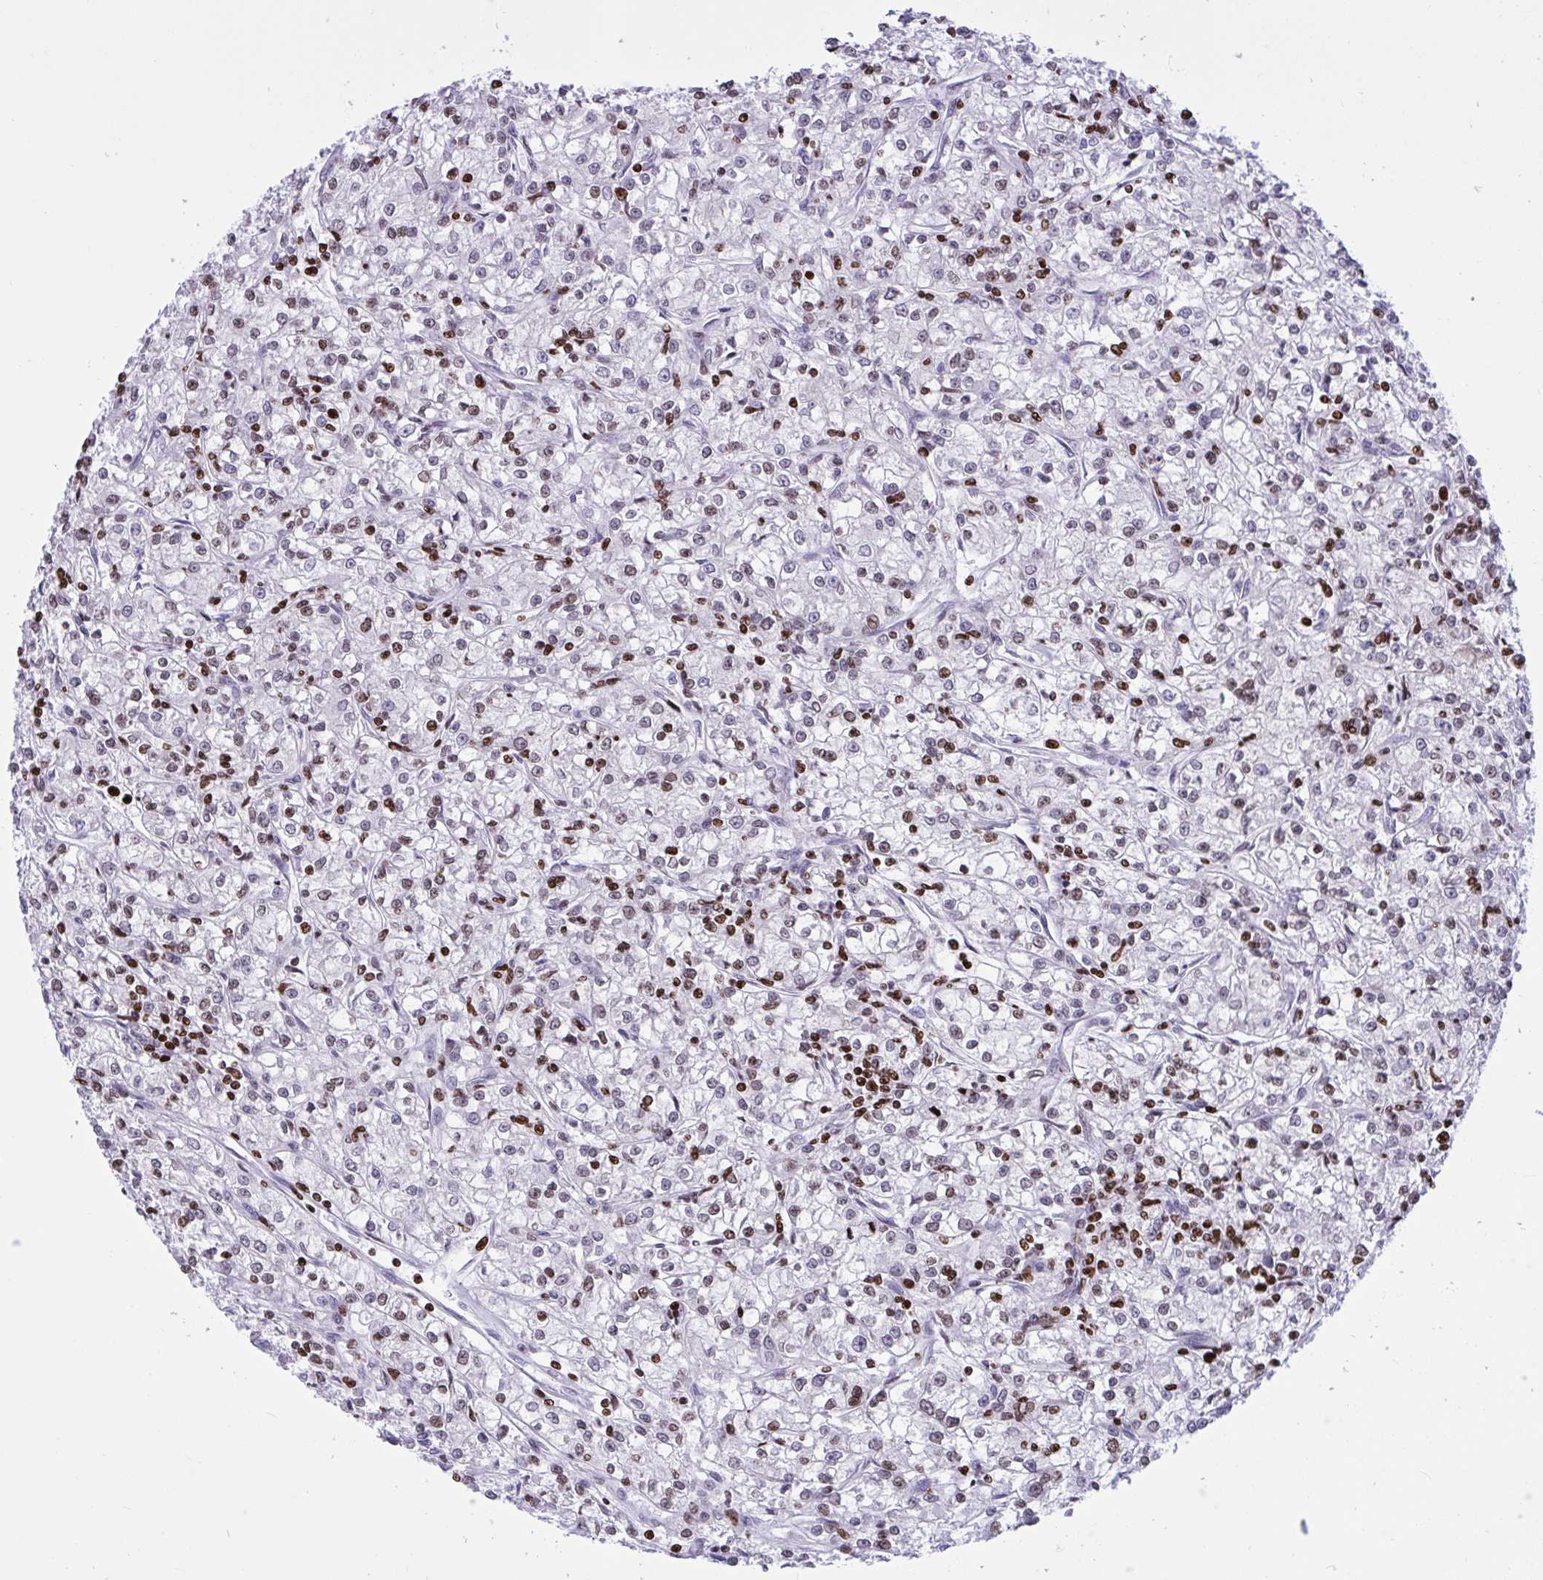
{"staining": {"intensity": "weak", "quantity": "<25%", "location": "nuclear"}, "tissue": "renal cancer", "cell_type": "Tumor cells", "image_type": "cancer", "snomed": [{"axis": "morphology", "description": "Adenocarcinoma, NOS"}, {"axis": "topography", "description": "Kidney"}], "caption": "Adenocarcinoma (renal) was stained to show a protein in brown. There is no significant staining in tumor cells.", "gene": "HMGB2", "patient": {"sex": "female", "age": 59}}